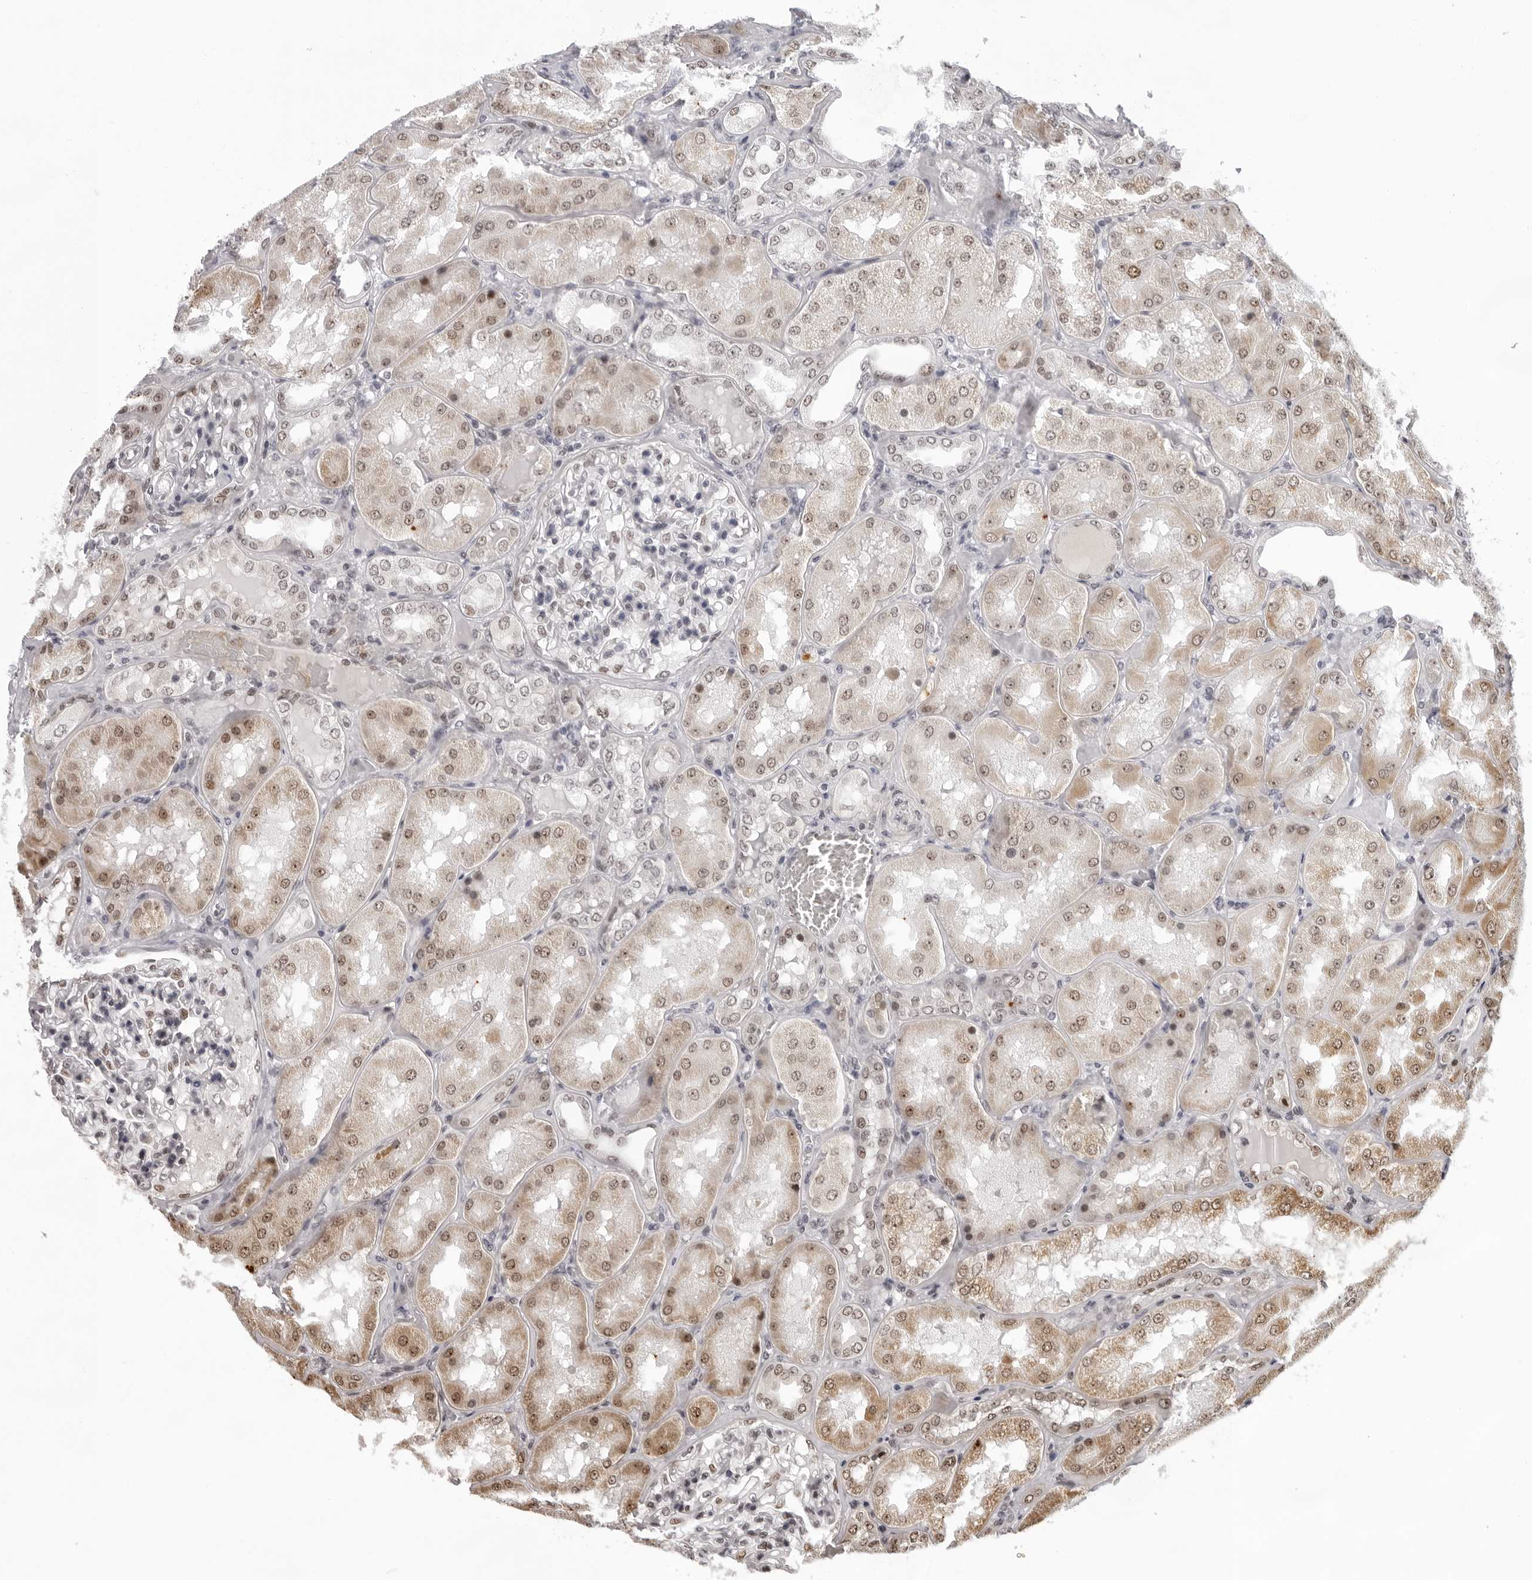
{"staining": {"intensity": "moderate", "quantity": "<25%", "location": "nuclear"}, "tissue": "kidney", "cell_type": "Cells in glomeruli", "image_type": "normal", "snomed": [{"axis": "morphology", "description": "Normal tissue, NOS"}, {"axis": "topography", "description": "Kidney"}], "caption": "This is a photomicrograph of immunohistochemistry staining of normal kidney, which shows moderate positivity in the nuclear of cells in glomeruli.", "gene": "USP1", "patient": {"sex": "female", "age": 56}}